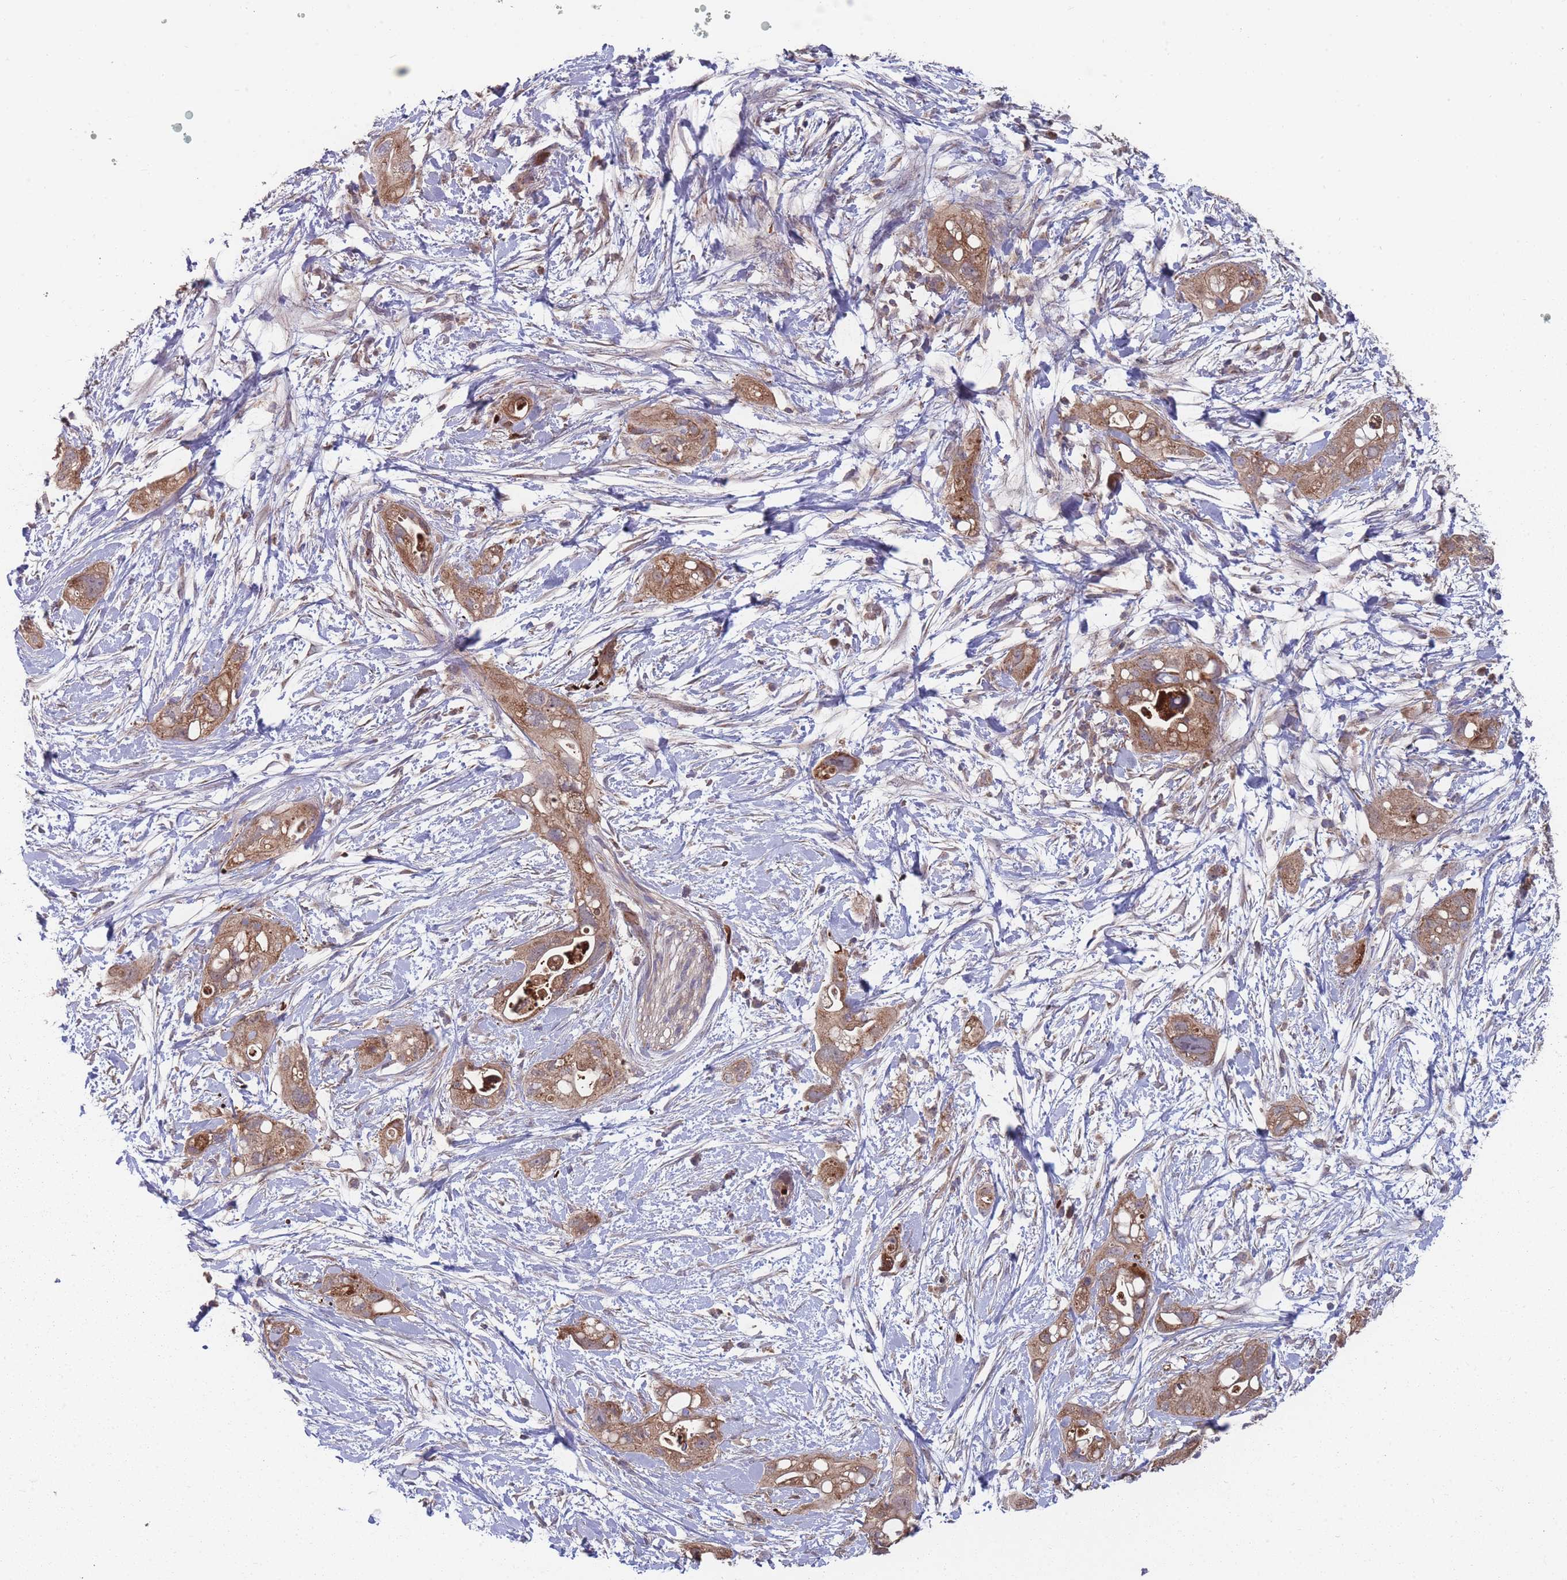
{"staining": {"intensity": "moderate", "quantity": ">75%", "location": "cytoplasmic/membranous"}, "tissue": "pancreatic cancer", "cell_type": "Tumor cells", "image_type": "cancer", "snomed": [{"axis": "morphology", "description": "Adenocarcinoma, NOS"}, {"axis": "topography", "description": "Pancreas"}], "caption": "Adenocarcinoma (pancreatic) was stained to show a protein in brown. There is medium levels of moderate cytoplasmic/membranous expression in approximately >75% of tumor cells.", "gene": "SLC35B4", "patient": {"sex": "female", "age": 72}}